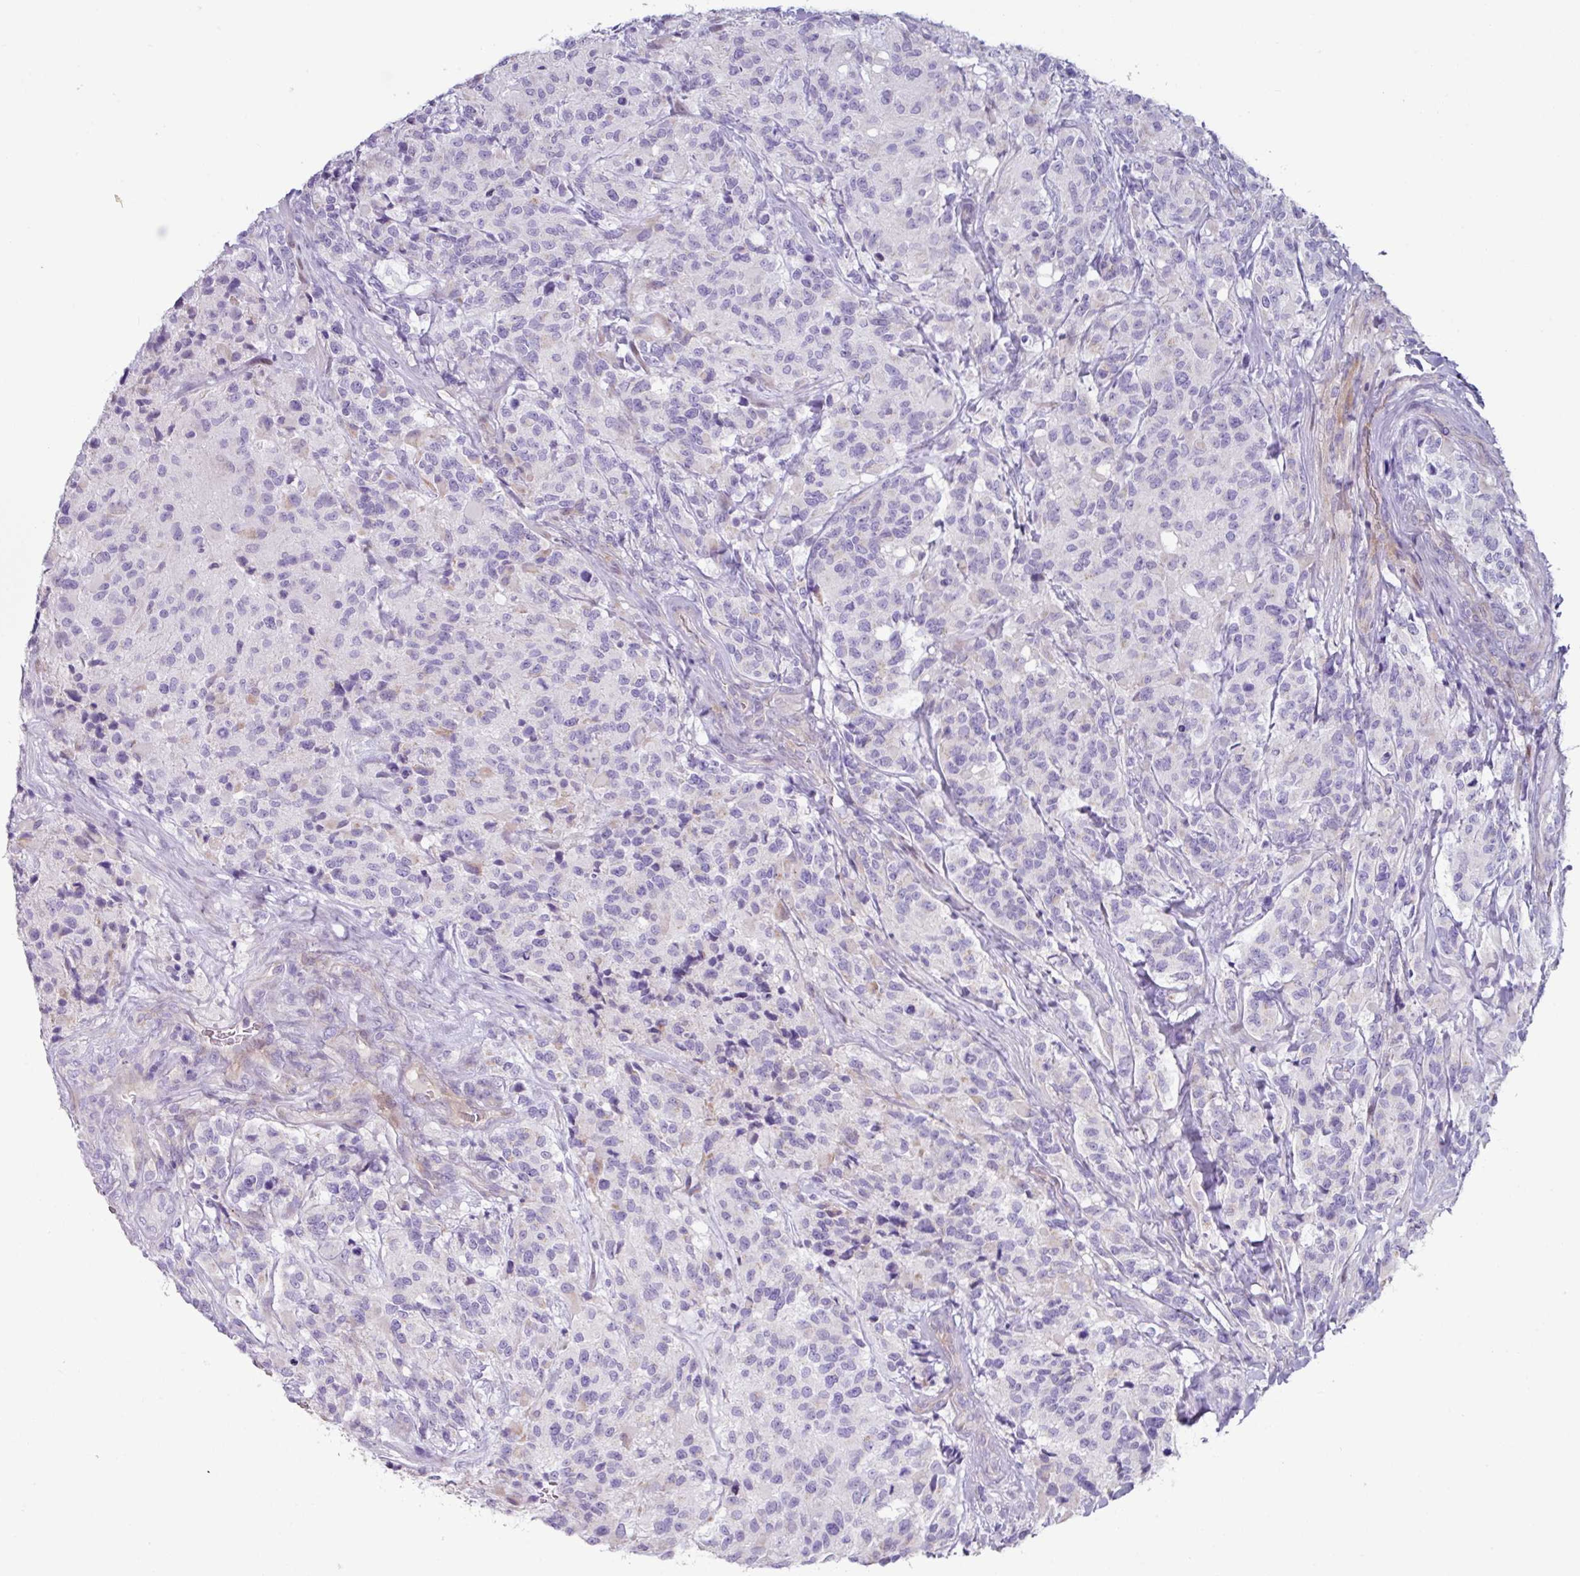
{"staining": {"intensity": "negative", "quantity": "none", "location": "none"}, "tissue": "glioma", "cell_type": "Tumor cells", "image_type": "cancer", "snomed": [{"axis": "morphology", "description": "Glioma, malignant, High grade"}, {"axis": "topography", "description": "Brain"}], "caption": "IHC image of neoplastic tissue: high-grade glioma (malignant) stained with DAB (3,3'-diaminobenzidine) shows no significant protein staining in tumor cells. (Brightfield microscopy of DAB immunohistochemistry at high magnification).", "gene": "RGS16", "patient": {"sex": "female", "age": 67}}